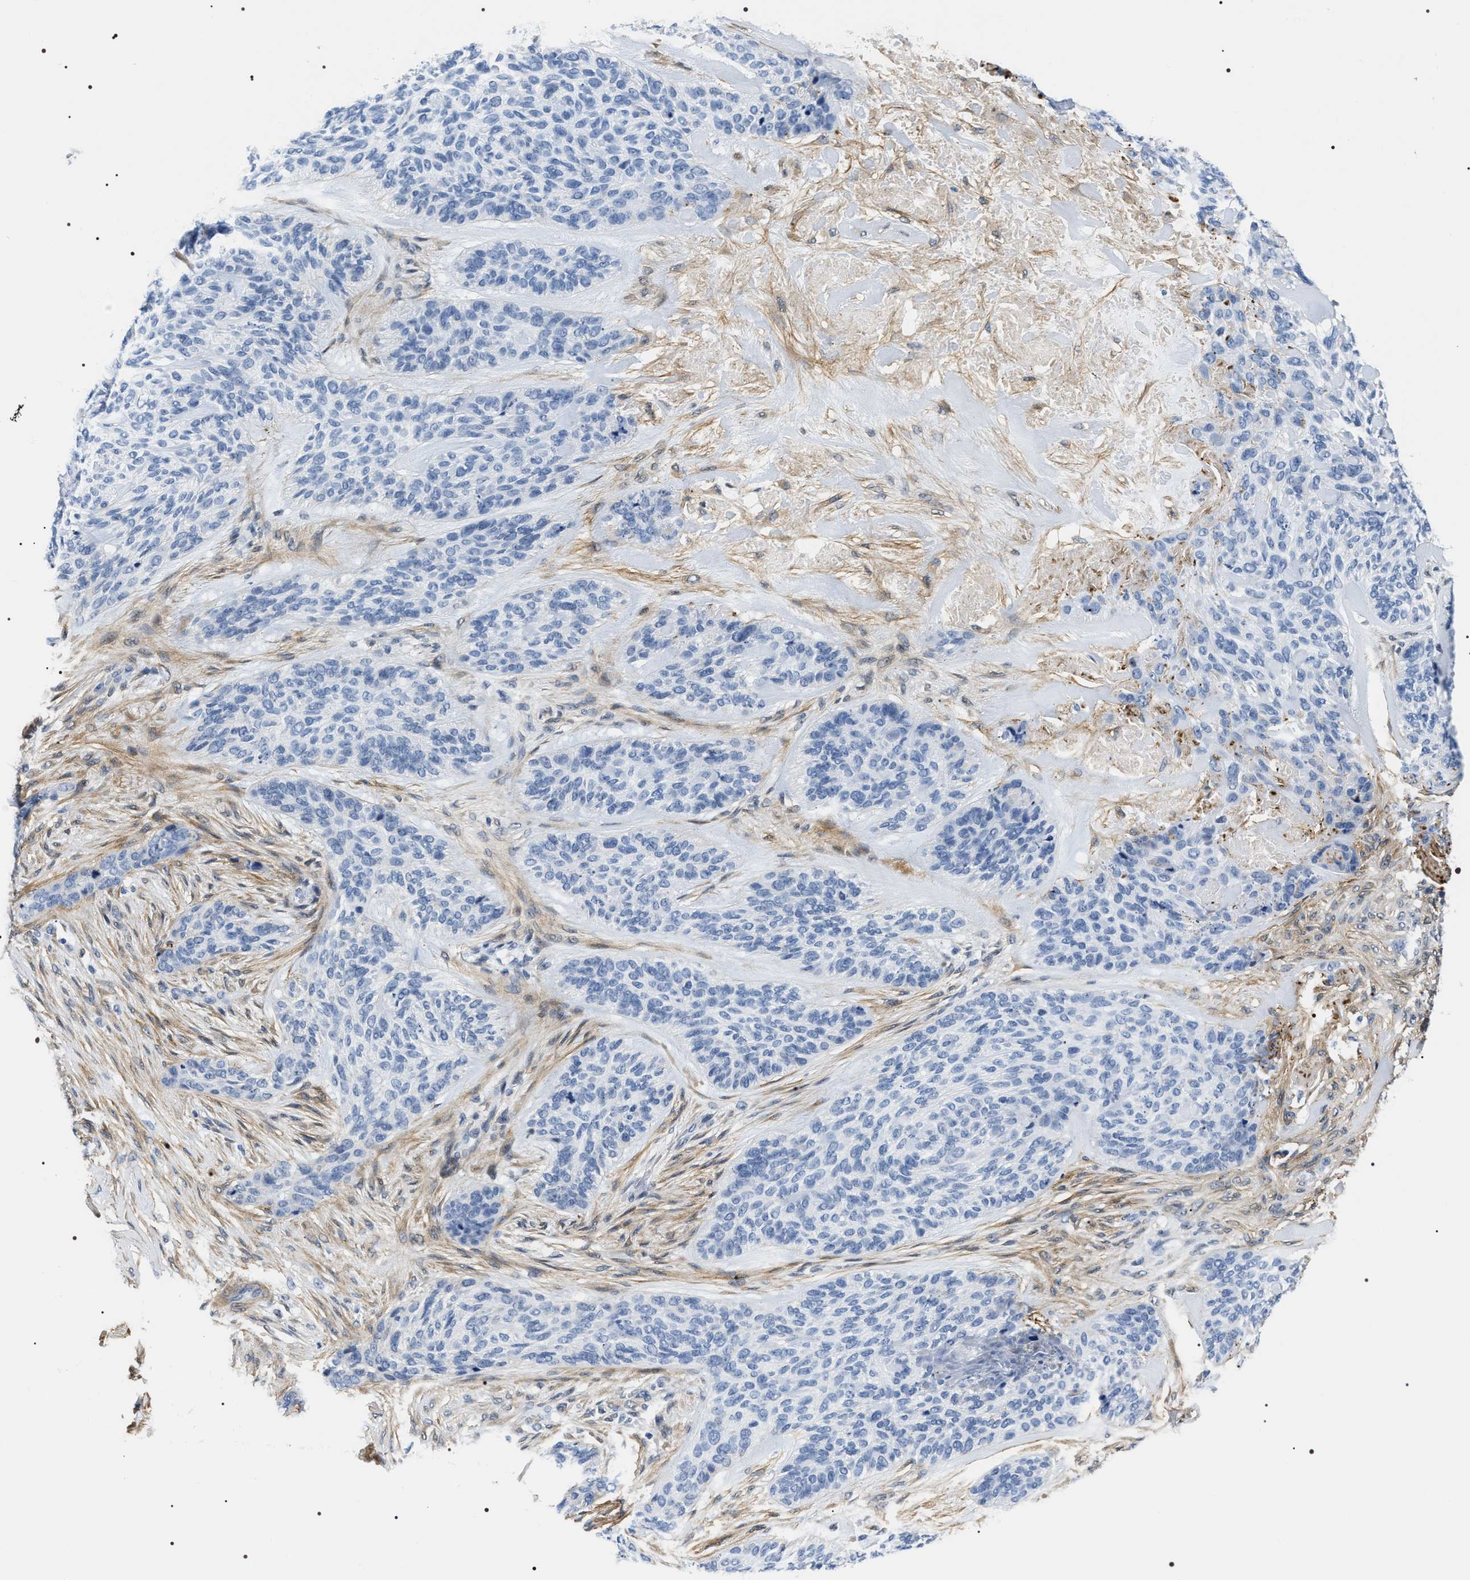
{"staining": {"intensity": "negative", "quantity": "none", "location": "none"}, "tissue": "skin cancer", "cell_type": "Tumor cells", "image_type": "cancer", "snomed": [{"axis": "morphology", "description": "Basal cell carcinoma"}, {"axis": "topography", "description": "Skin"}], "caption": "Basal cell carcinoma (skin) was stained to show a protein in brown. There is no significant expression in tumor cells.", "gene": "BAG2", "patient": {"sex": "male", "age": 55}}